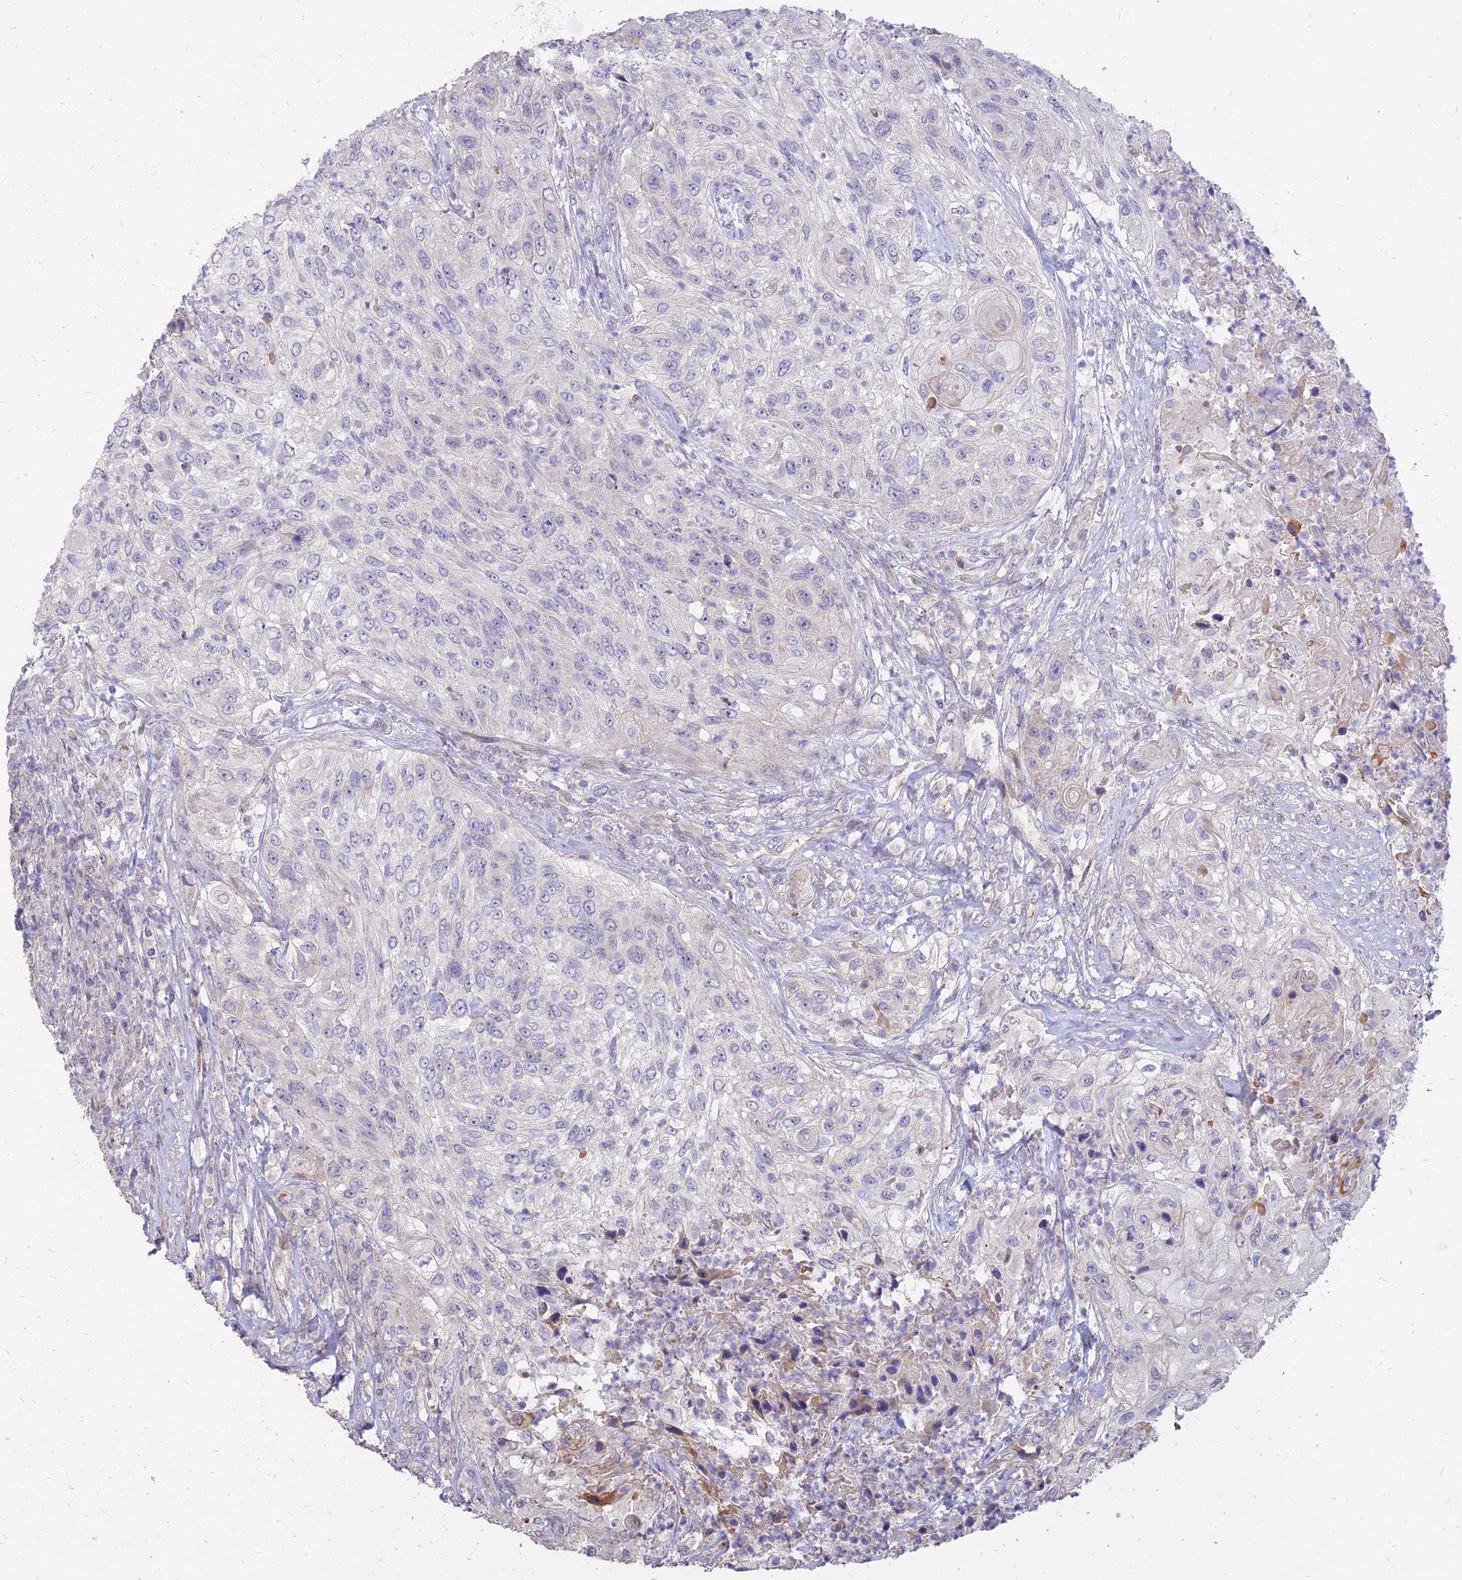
{"staining": {"intensity": "negative", "quantity": "none", "location": "none"}, "tissue": "urothelial cancer", "cell_type": "Tumor cells", "image_type": "cancer", "snomed": [{"axis": "morphology", "description": "Urothelial carcinoma, High grade"}, {"axis": "topography", "description": "Urinary bladder"}], "caption": "DAB immunohistochemical staining of urothelial carcinoma (high-grade) demonstrates no significant positivity in tumor cells.", "gene": "ST3GAL6", "patient": {"sex": "female", "age": 60}}